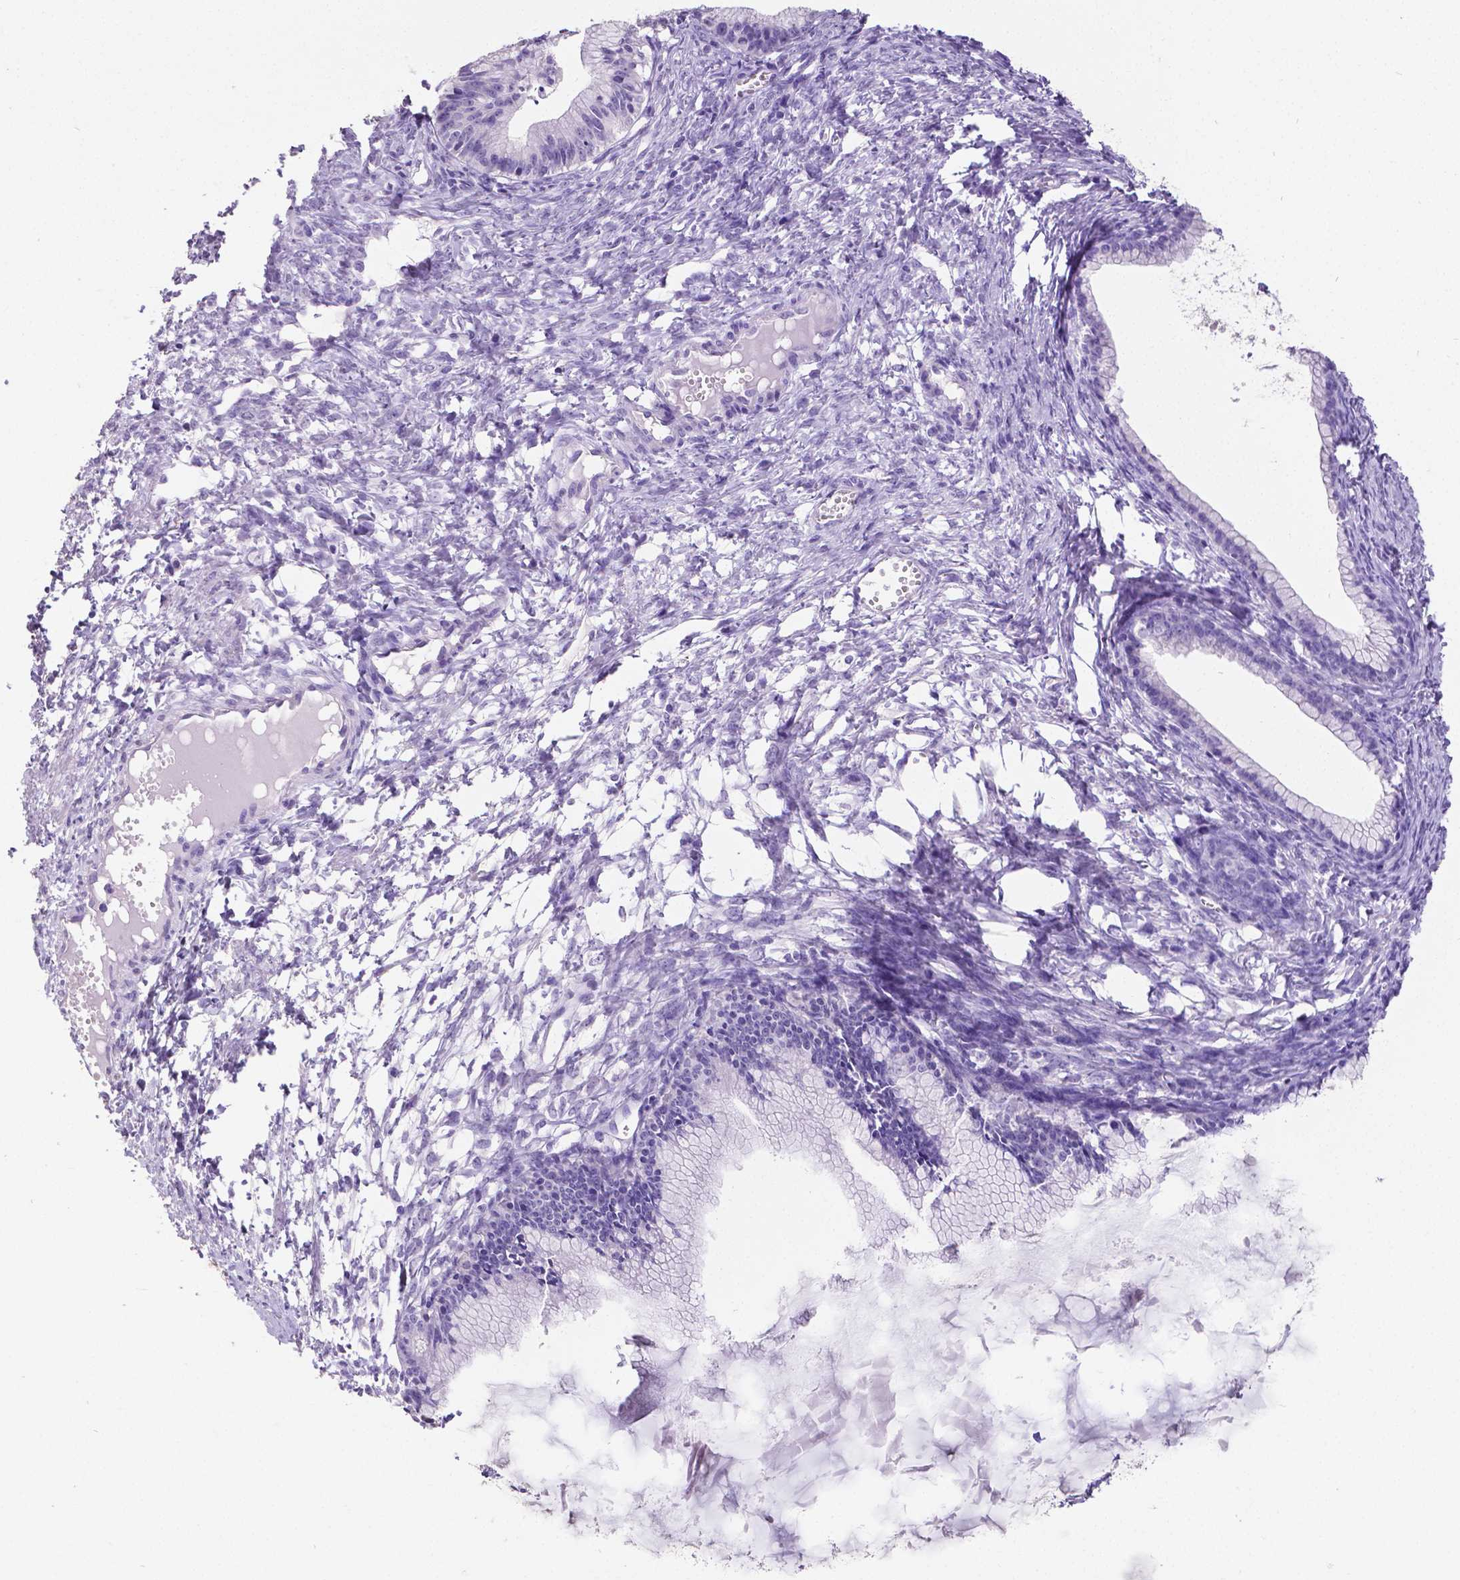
{"staining": {"intensity": "negative", "quantity": "none", "location": "none"}, "tissue": "ovarian cancer", "cell_type": "Tumor cells", "image_type": "cancer", "snomed": [{"axis": "morphology", "description": "Cystadenocarcinoma, mucinous, NOS"}, {"axis": "topography", "description": "Ovary"}], "caption": "Tumor cells show no significant protein expression in ovarian cancer (mucinous cystadenocarcinoma).", "gene": "SATB2", "patient": {"sex": "female", "age": 41}}